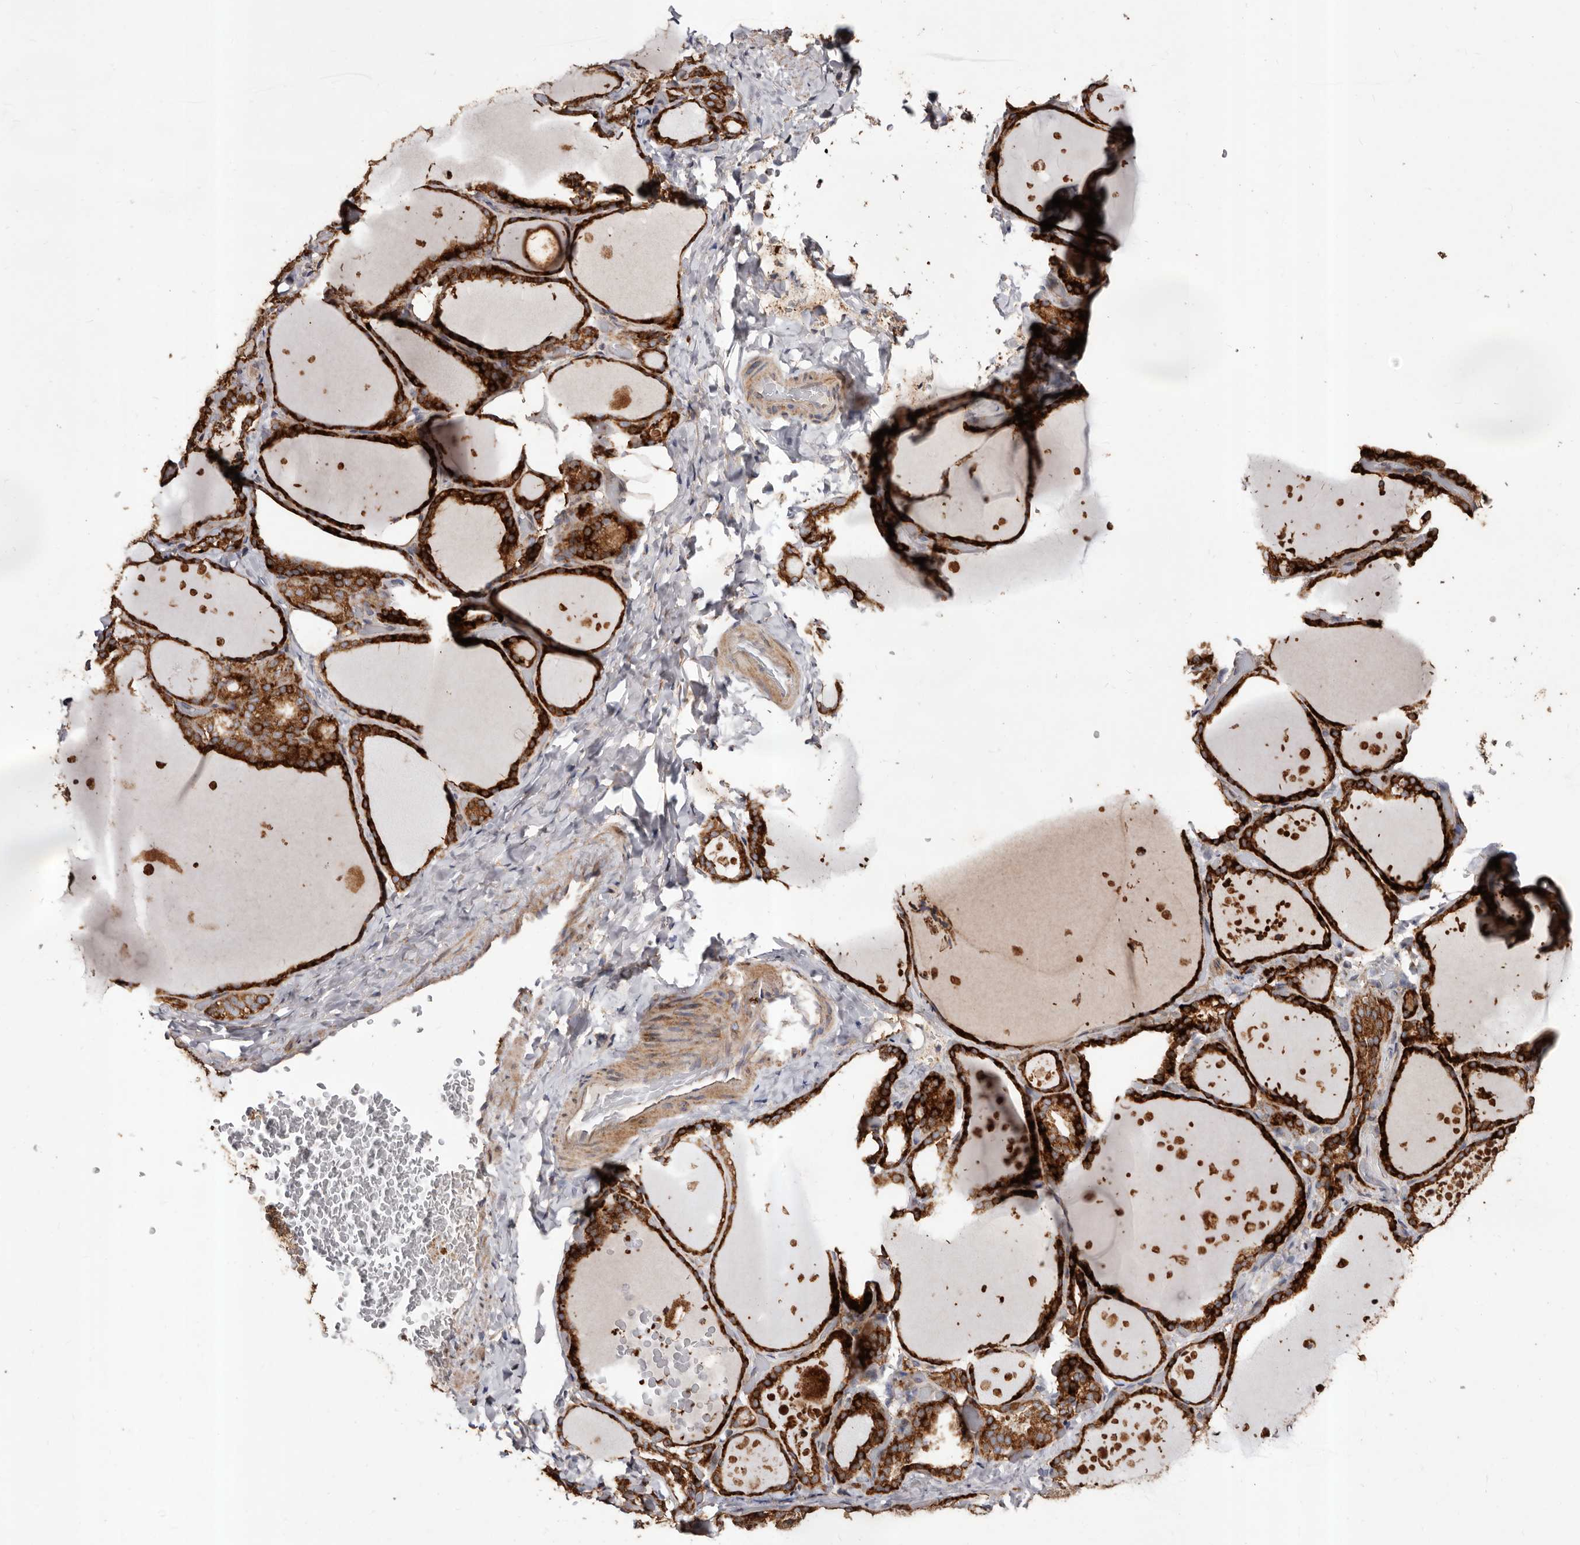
{"staining": {"intensity": "strong", "quantity": ">75%", "location": "cytoplasmic/membranous"}, "tissue": "thyroid gland", "cell_type": "Glandular cells", "image_type": "normal", "snomed": [{"axis": "morphology", "description": "Normal tissue, NOS"}, {"axis": "topography", "description": "Thyroid gland"}], "caption": "A brown stain labels strong cytoplasmic/membranous positivity of a protein in glandular cells of unremarkable thyroid gland. The staining was performed using DAB, with brown indicating positive protein expression. Nuclei are stained blue with hematoxylin.", "gene": "STEAP2", "patient": {"sex": "female", "age": 44}}